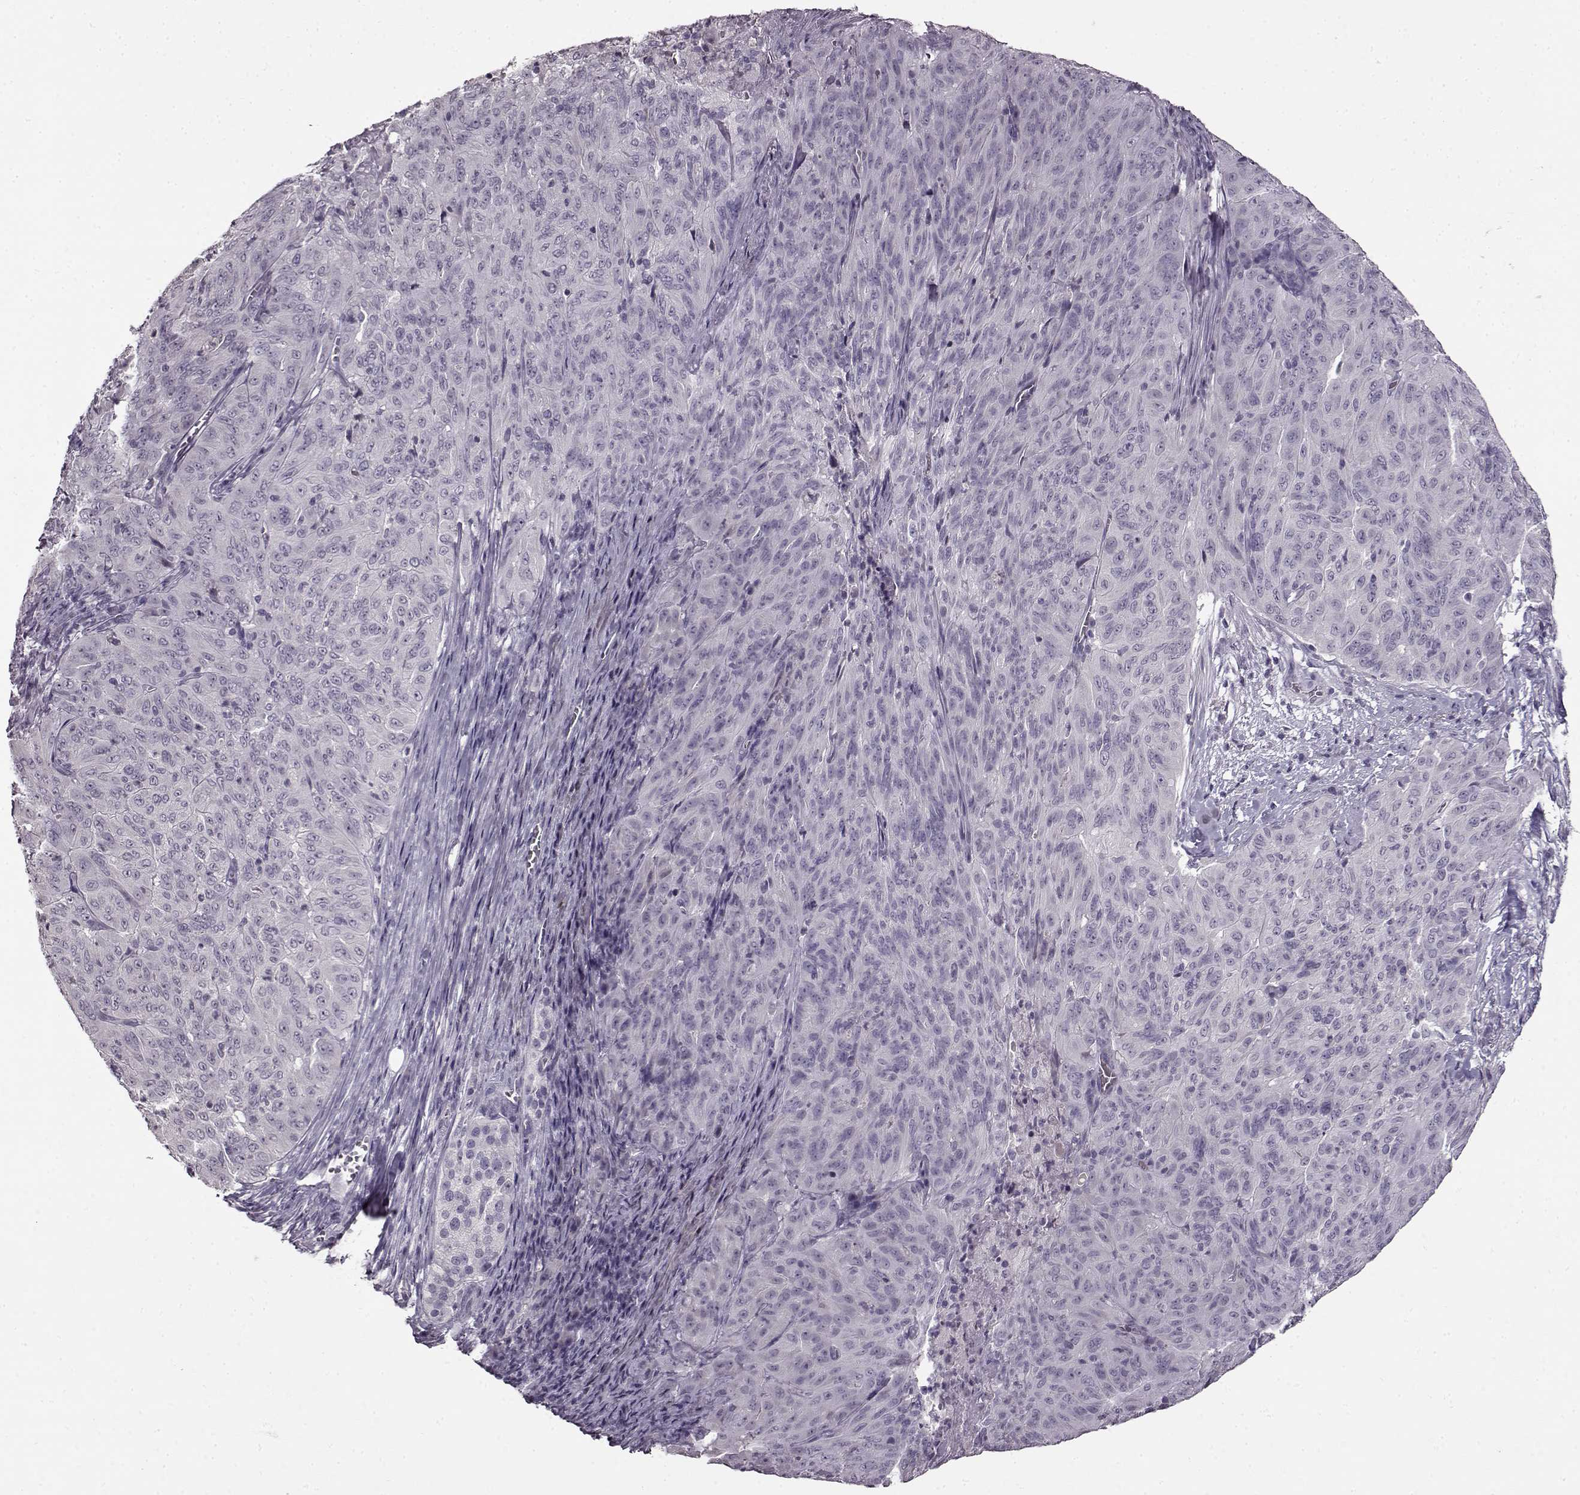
{"staining": {"intensity": "negative", "quantity": "none", "location": "none"}, "tissue": "pancreatic cancer", "cell_type": "Tumor cells", "image_type": "cancer", "snomed": [{"axis": "morphology", "description": "Adenocarcinoma, NOS"}, {"axis": "topography", "description": "Pancreas"}], "caption": "This is a micrograph of immunohistochemistry staining of pancreatic cancer, which shows no positivity in tumor cells.", "gene": "FSHB", "patient": {"sex": "male", "age": 63}}